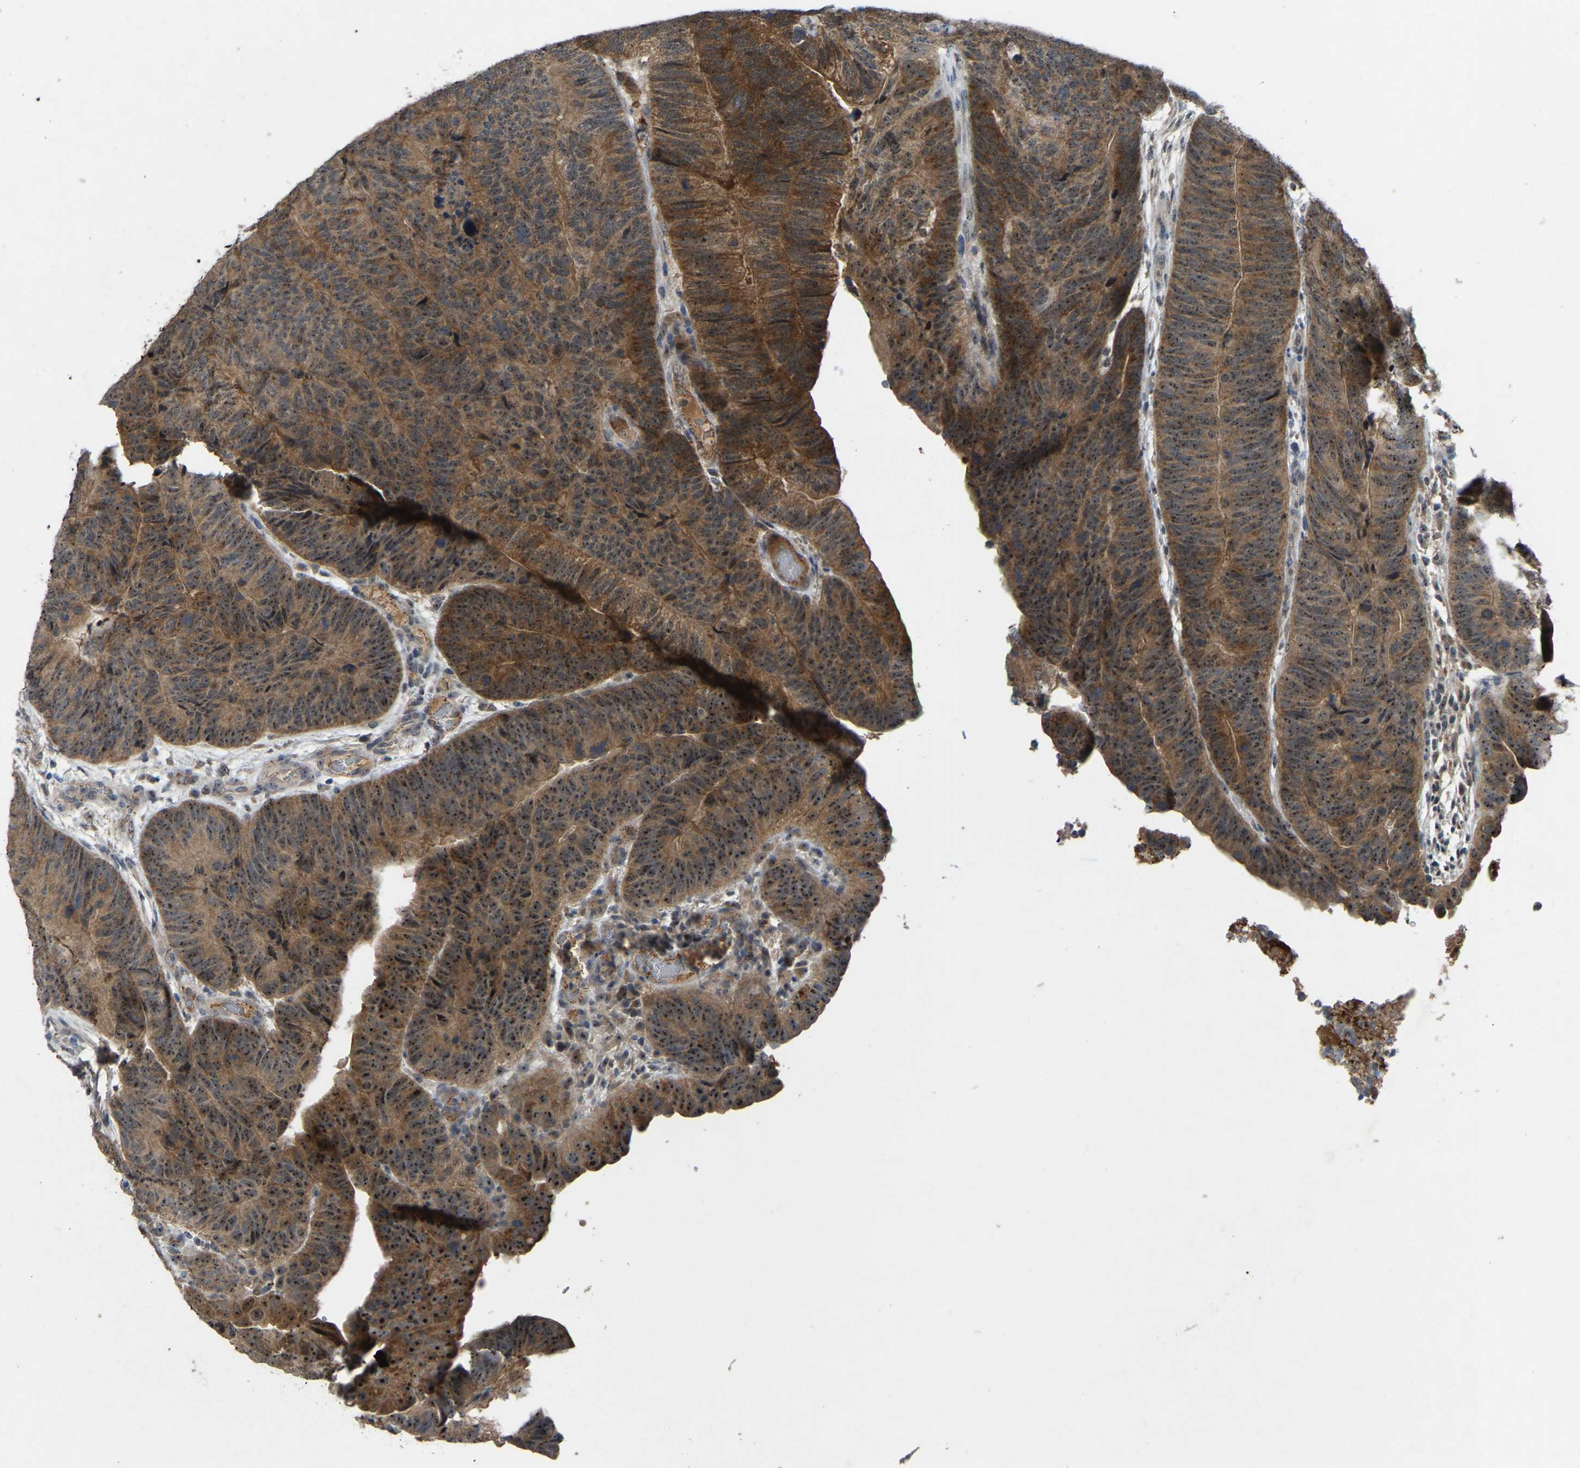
{"staining": {"intensity": "moderate", "quantity": ">75%", "location": "cytoplasmic/membranous,nuclear"}, "tissue": "colorectal cancer", "cell_type": "Tumor cells", "image_type": "cancer", "snomed": [{"axis": "morphology", "description": "Adenocarcinoma, NOS"}, {"axis": "topography", "description": "Colon"}], "caption": "Protein staining of adenocarcinoma (colorectal) tissue displays moderate cytoplasmic/membranous and nuclear positivity in approximately >75% of tumor cells. The staining was performed using DAB, with brown indicating positive protein expression. Nuclei are stained blue with hematoxylin.", "gene": "FHIT", "patient": {"sex": "female", "age": 67}}